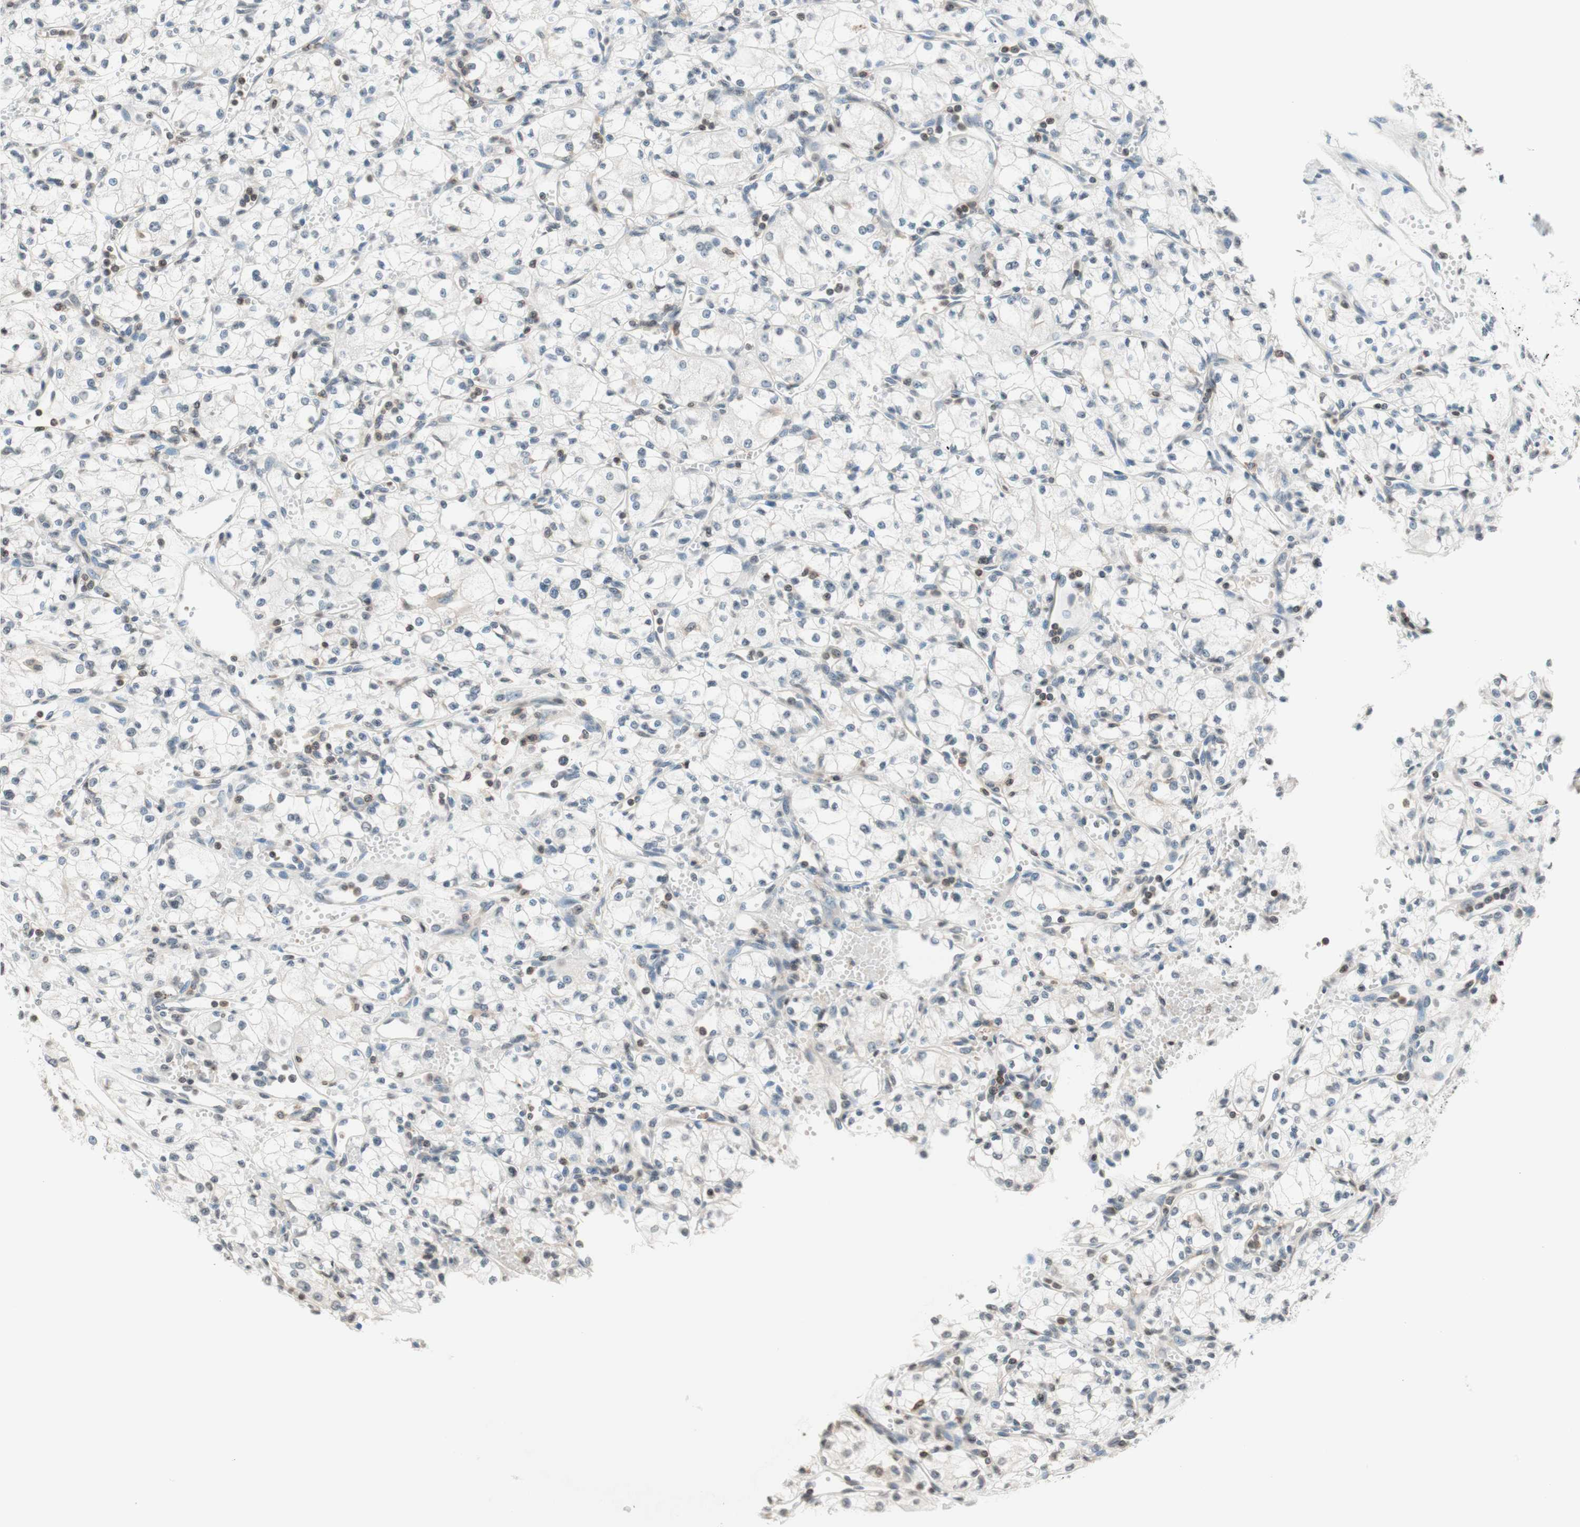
{"staining": {"intensity": "negative", "quantity": "none", "location": "none"}, "tissue": "renal cancer", "cell_type": "Tumor cells", "image_type": "cancer", "snomed": [{"axis": "morphology", "description": "Normal tissue, NOS"}, {"axis": "morphology", "description": "Adenocarcinoma, NOS"}, {"axis": "topography", "description": "Kidney"}], "caption": "A histopathology image of human renal adenocarcinoma is negative for staining in tumor cells.", "gene": "WIPF1", "patient": {"sex": "male", "age": 59}}